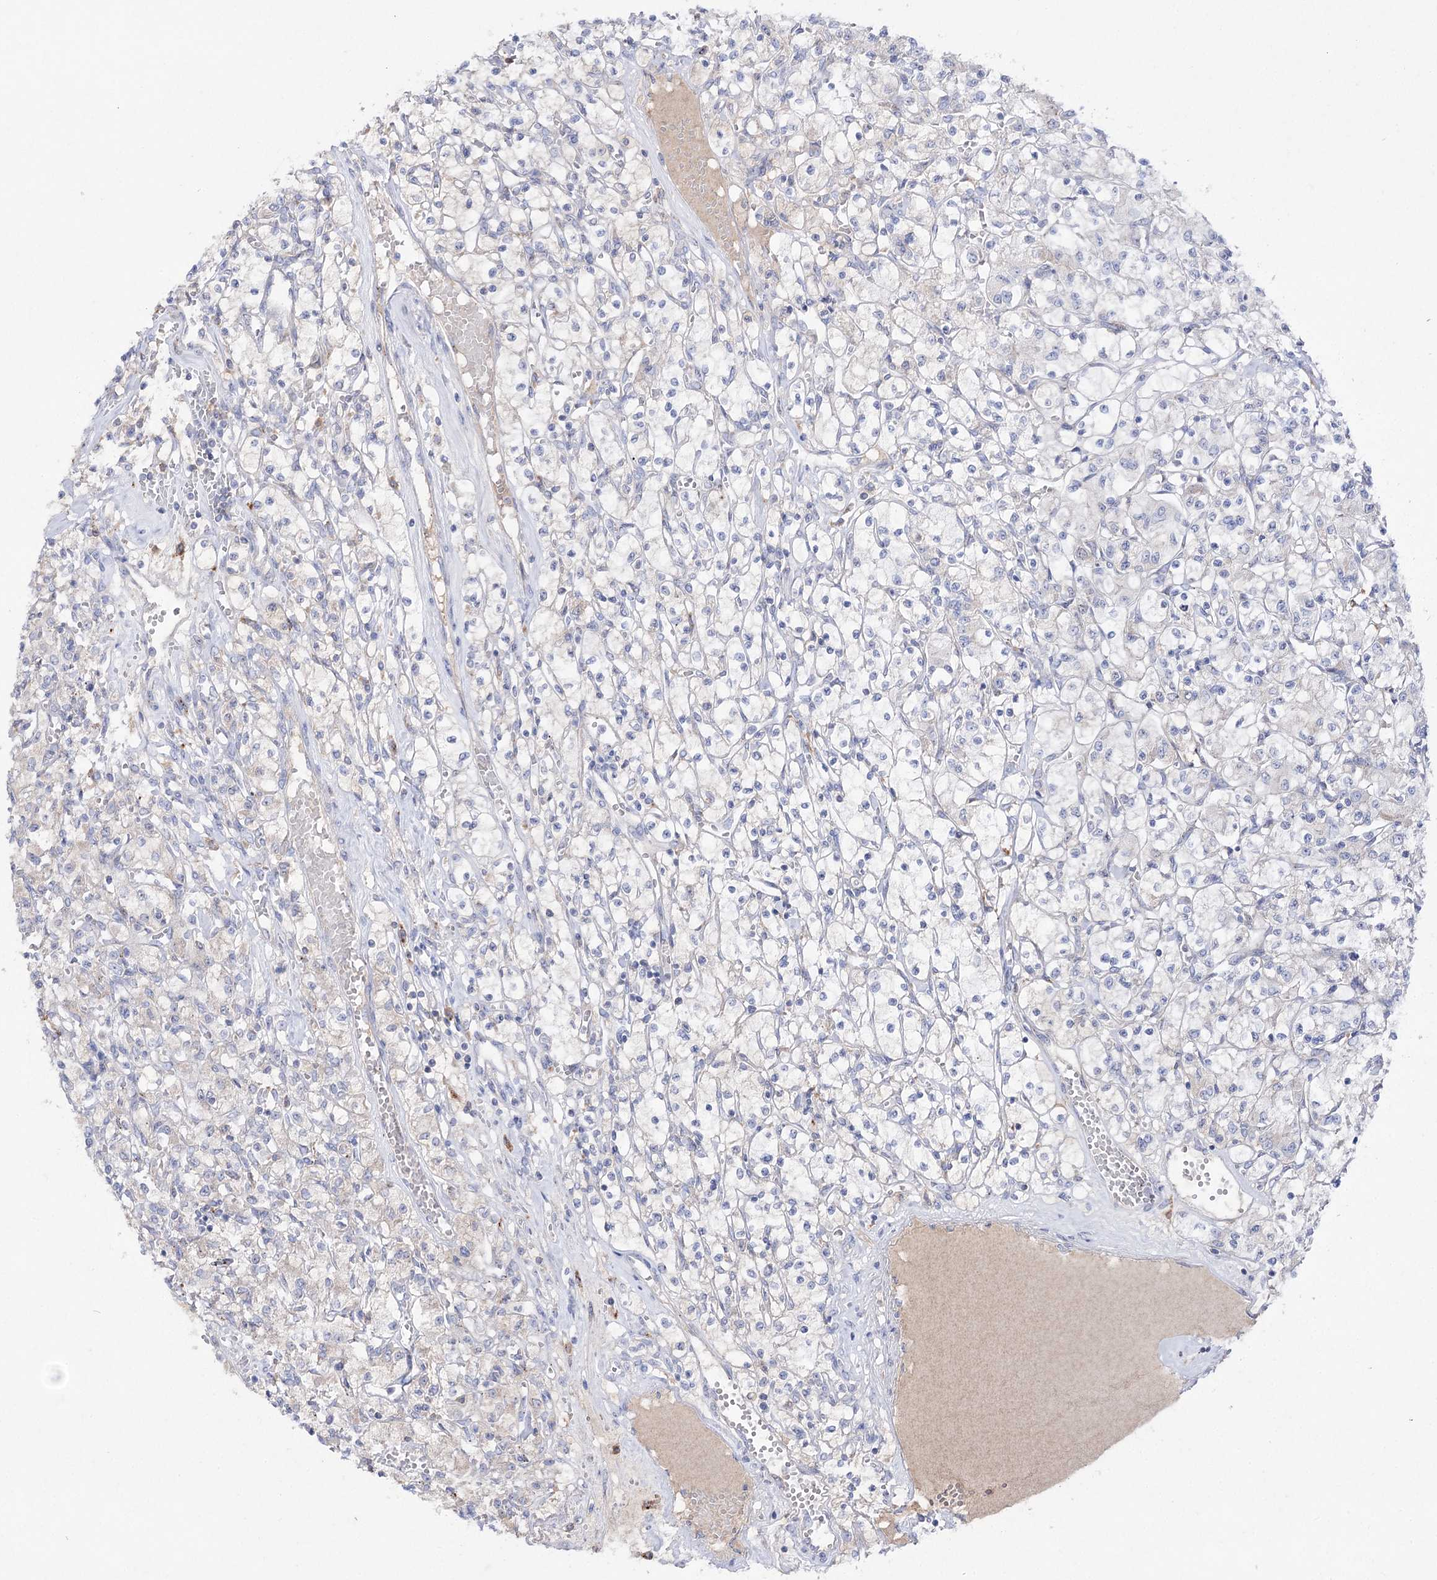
{"staining": {"intensity": "negative", "quantity": "none", "location": "none"}, "tissue": "renal cancer", "cell_type": "Tumor cells", "image_type": "cancer", "snomed": [{"axis": "morphology", "description": "Adenocarcinoma, NOS"}, {"axis": "topography", "description": "Kidney"}], "caption": "Tumor cells are negative for brown protein staining in adenocarcinoma (renal).", "gene": "NAGLU", "patient": {"sex": "female", "age": 59}}